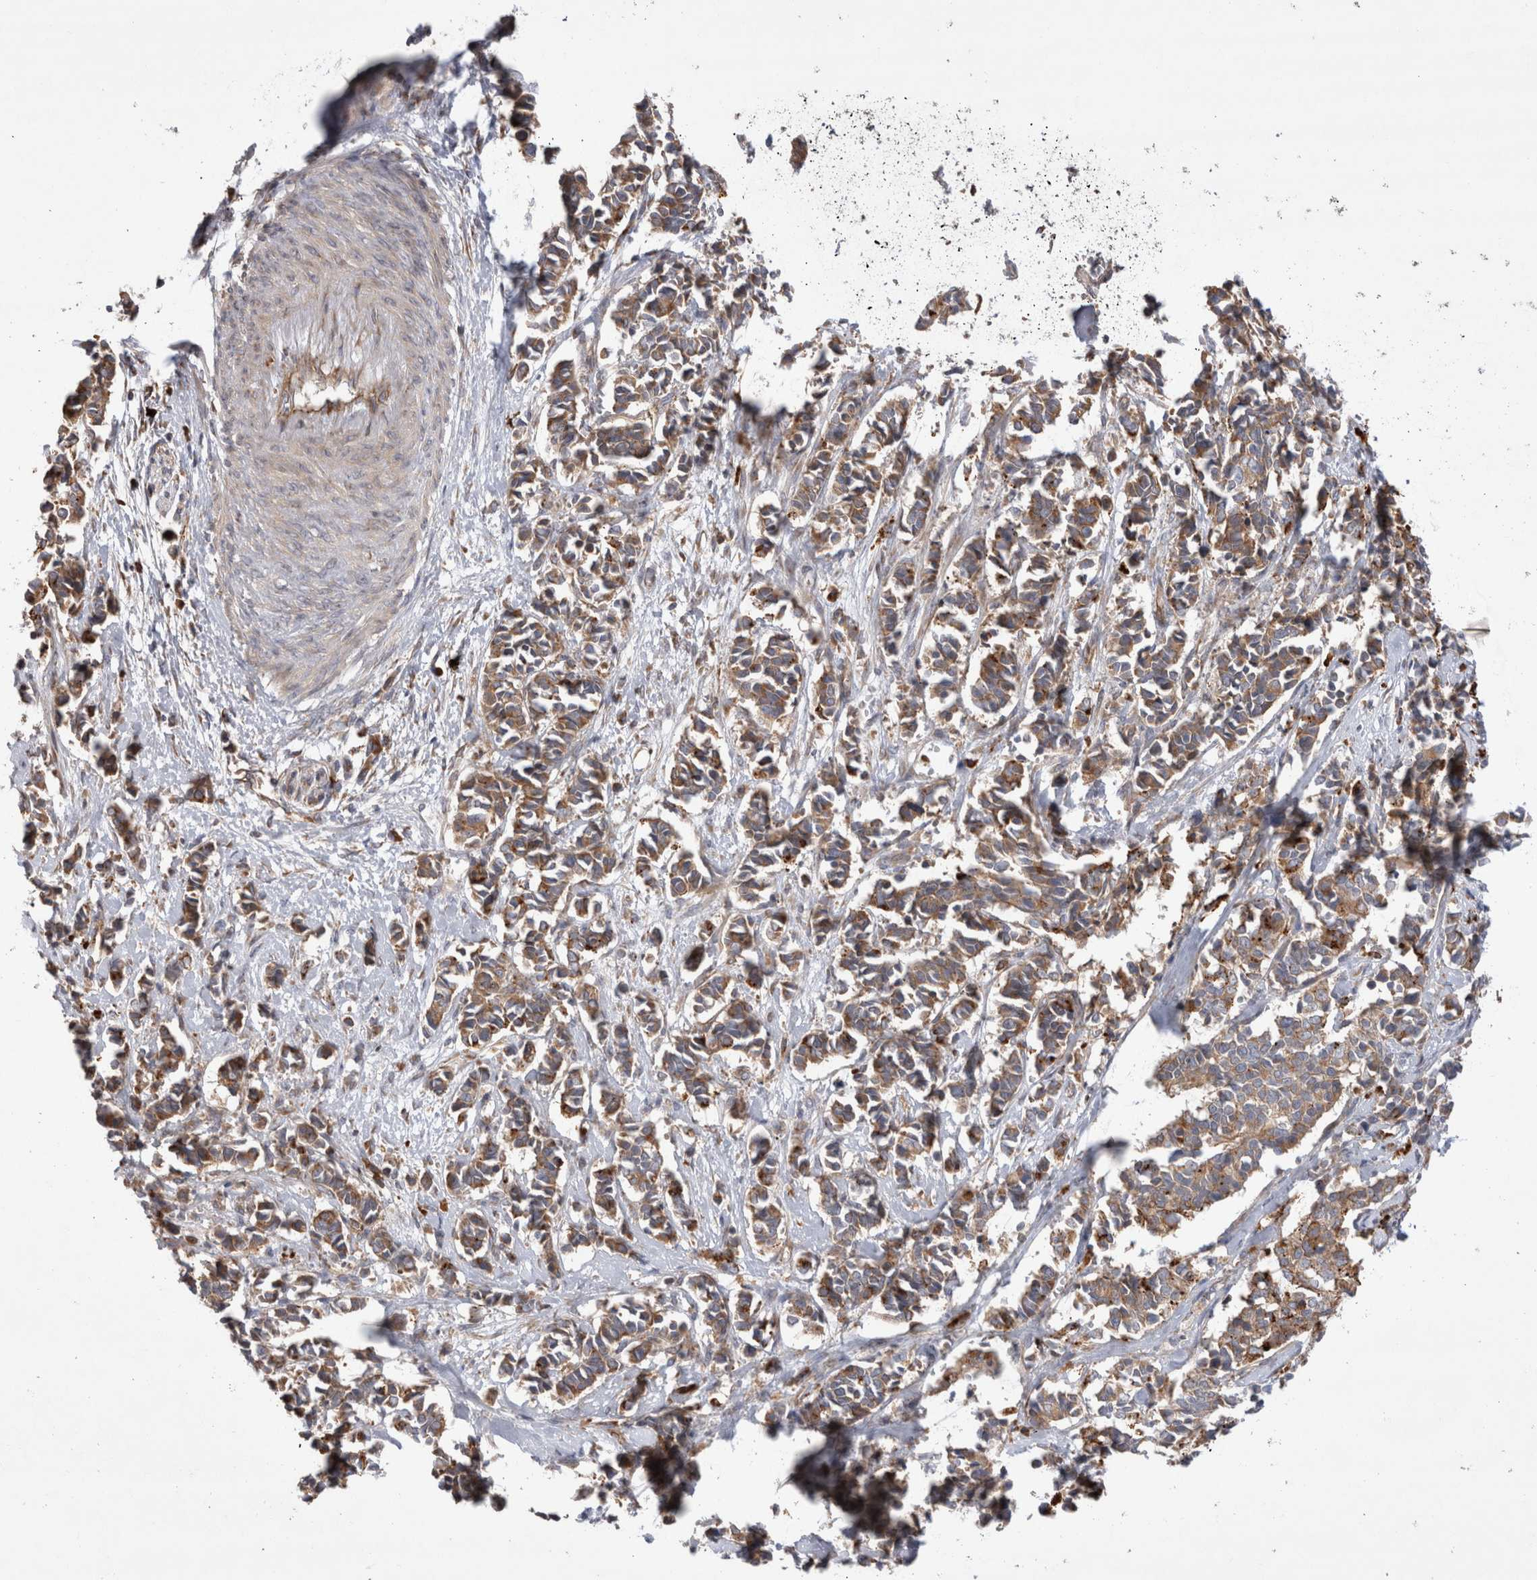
{"staining": {"intensity": "moderate", "quantity": ">75%", "location": "cytoplasmic/membranous"}, "tissue": "cervical cancer", "cell_type": "Tumor cells", "image_type": "cancer", "snomed": [{"axis": "morphology", "description": "Normal tissue, NOS"}, {"axis": "morphology", "description": "Squamous cell carcinoma, NOS"}, {"axis": "topography", "description": "Cervix"}], "caption": "Protein positivity by IHC reveals moderate cytoplasmic/membranous expression in approximately >75% of tumor cells in cervical cancer.", "gene": "PDCD10", "patient": {"sex": "female", "age": 35}}